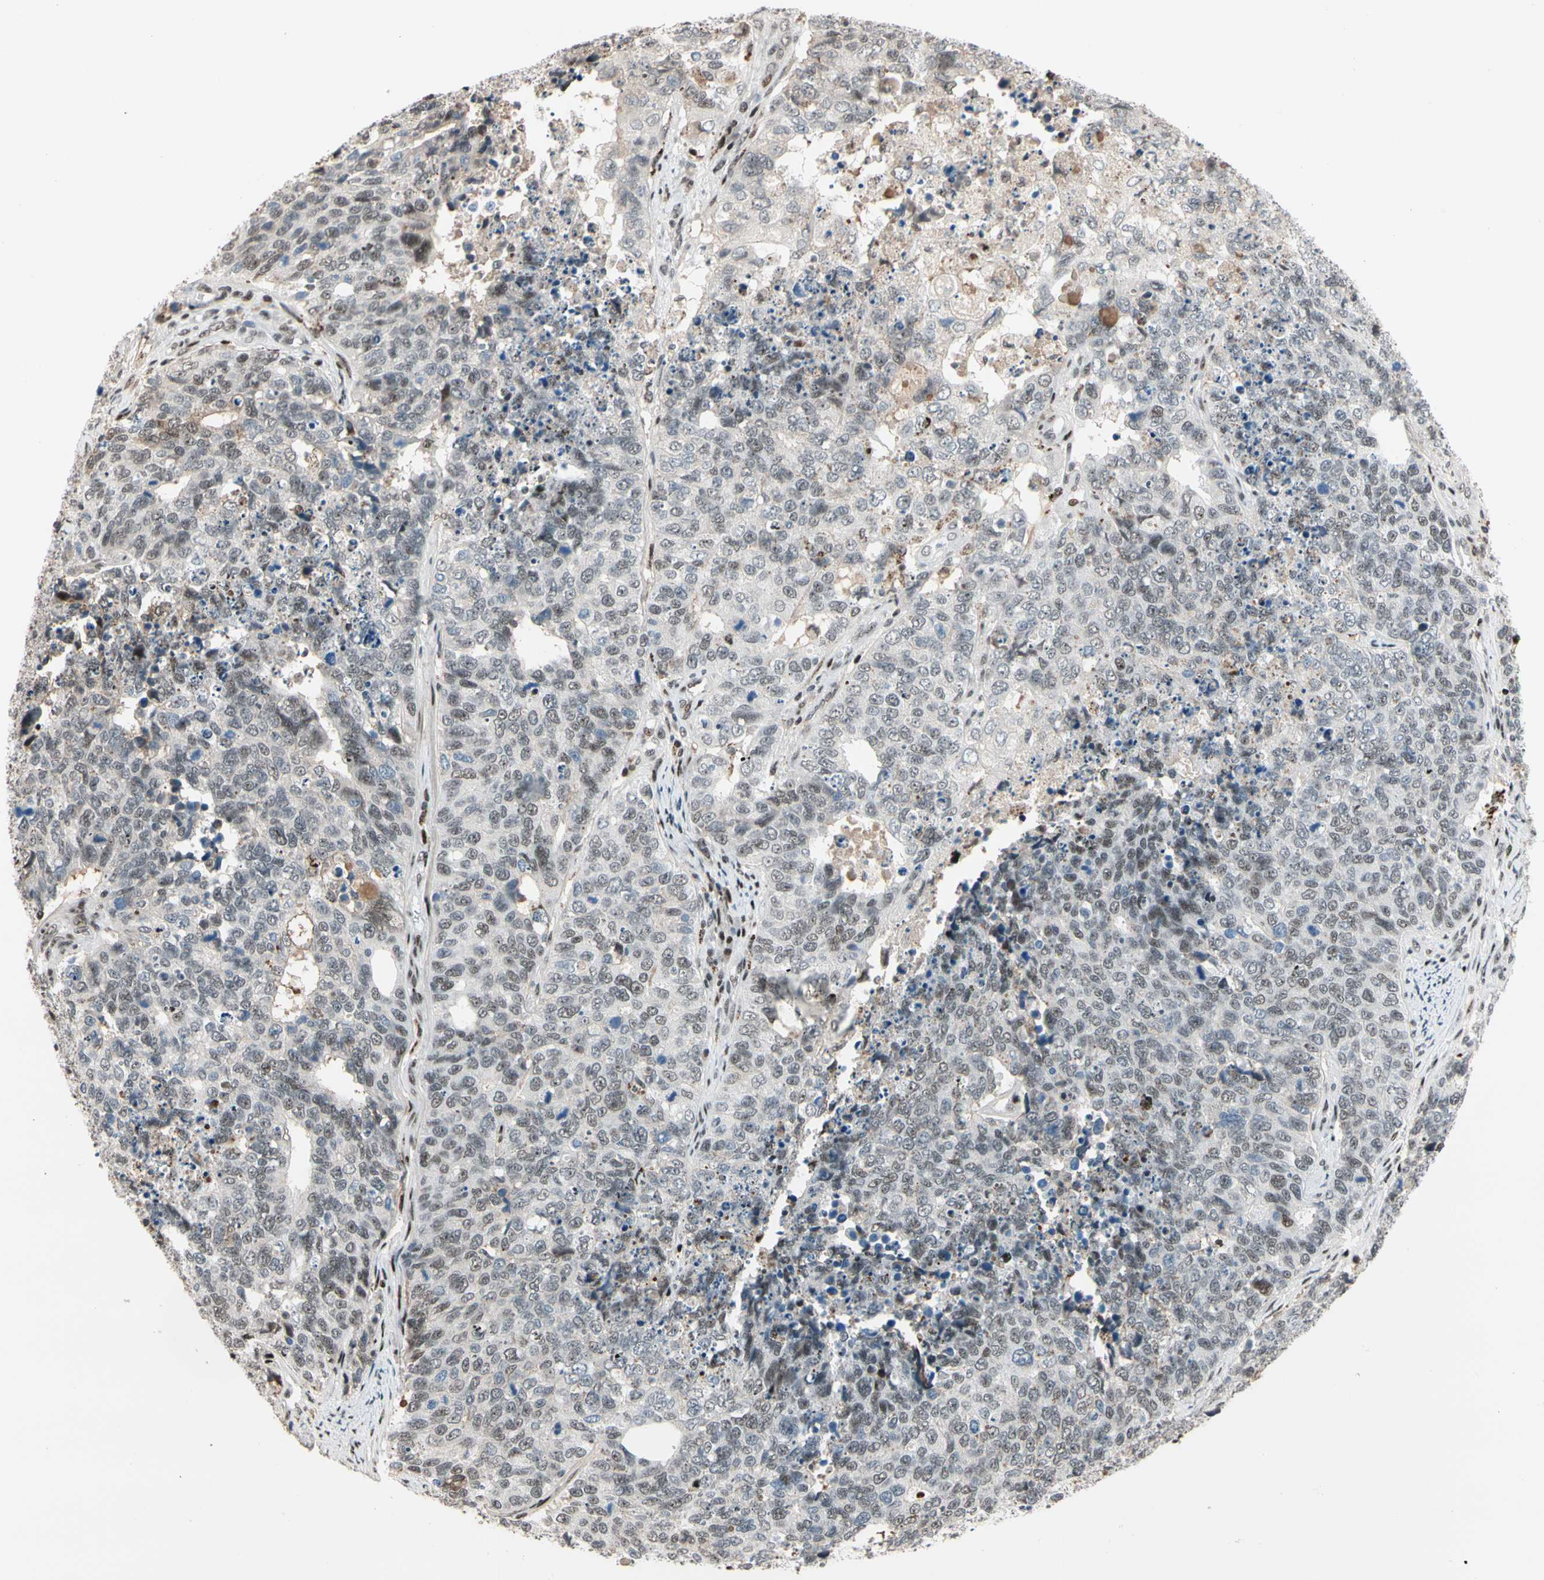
{"staining": {"intensity": "weak", "quantity": "25%-75%", "location": "nuclear"}, "tissue": "cervical cancer", "cell_type": "Tumor cells", "image_type": "cancer", "snomed": [{"axis": "morphology", "description": "Squamous cell carcinoma, NOS"}, {"axis": "topography", "description": "Cervix"}], "caption": "This histopathology image displays immunohistochemistry (IHC) staining of human cervical cancer (squamous cell carcinoma), with low weak nuclear expression in approximately 25%-75% of tumor cells.", "gene": "FOXO3", "patient": {"sex": "female", "age": 63}}